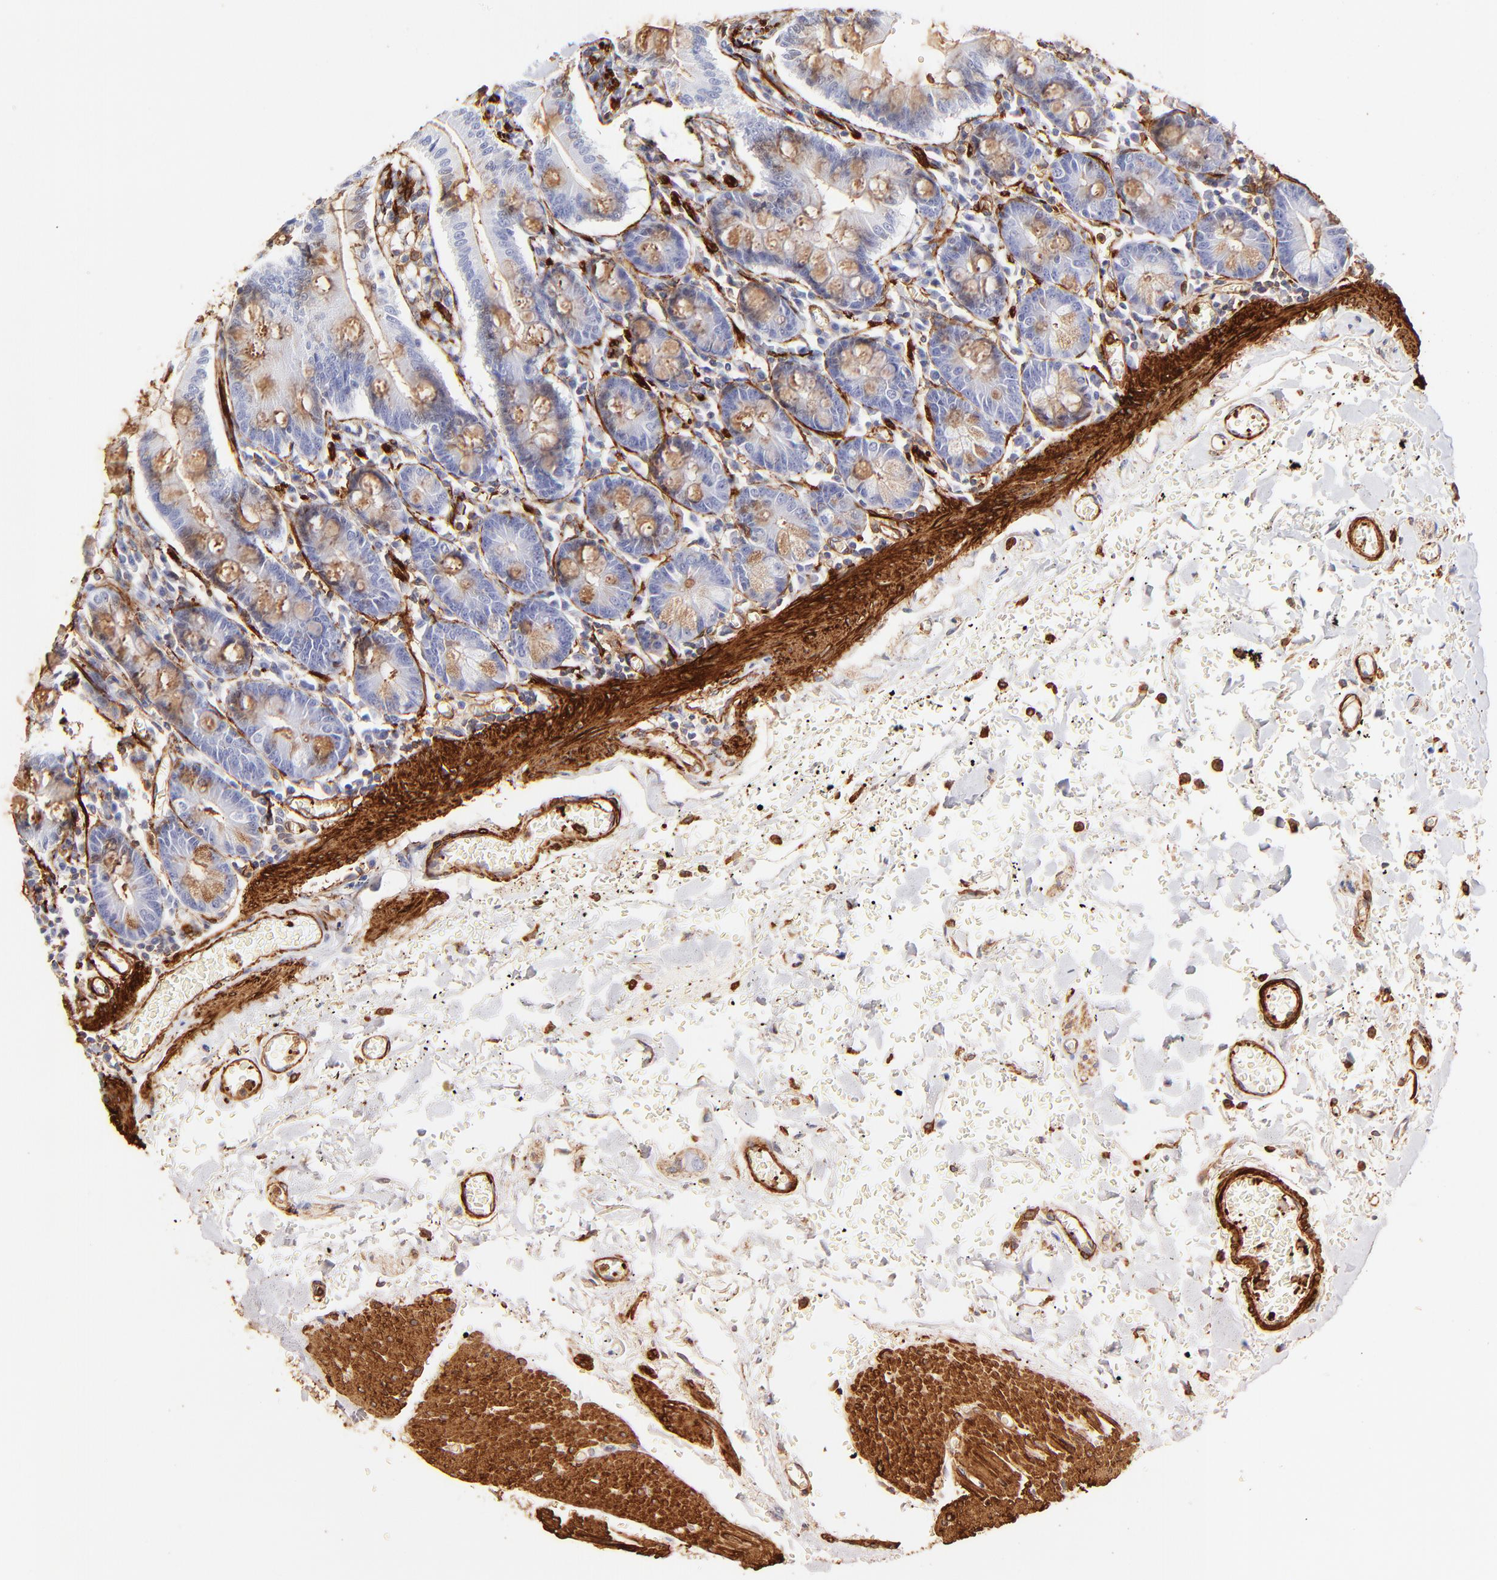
{"staining": {"intensity": "moderate", "quantity": "25%-75%", "location": "cytoplasmic/membranous"}, "tissue": "small intestine", "cell_type": "Glandular cells", "image_type": "normal", "snomed": [{"axis": "morphology", "description": "Normal tissue, NOS"}, {"axis": "topography", "description": "Small intestine"}], "caption": "An immunohistochemistry (IHC) photomicrograph of normal tissue is shown. Protein staining in brown labels moderate cytoplasmic/membranous positivity in small intestine within glandular cells. Using DAB (3,3'-diaminobenzidine) (brown) and hematoxylin (blue) stains, captured at high magnification using brightfield microscopy.", "gene": "FLNA", "patient": {"sex": "male", "age": 71}}